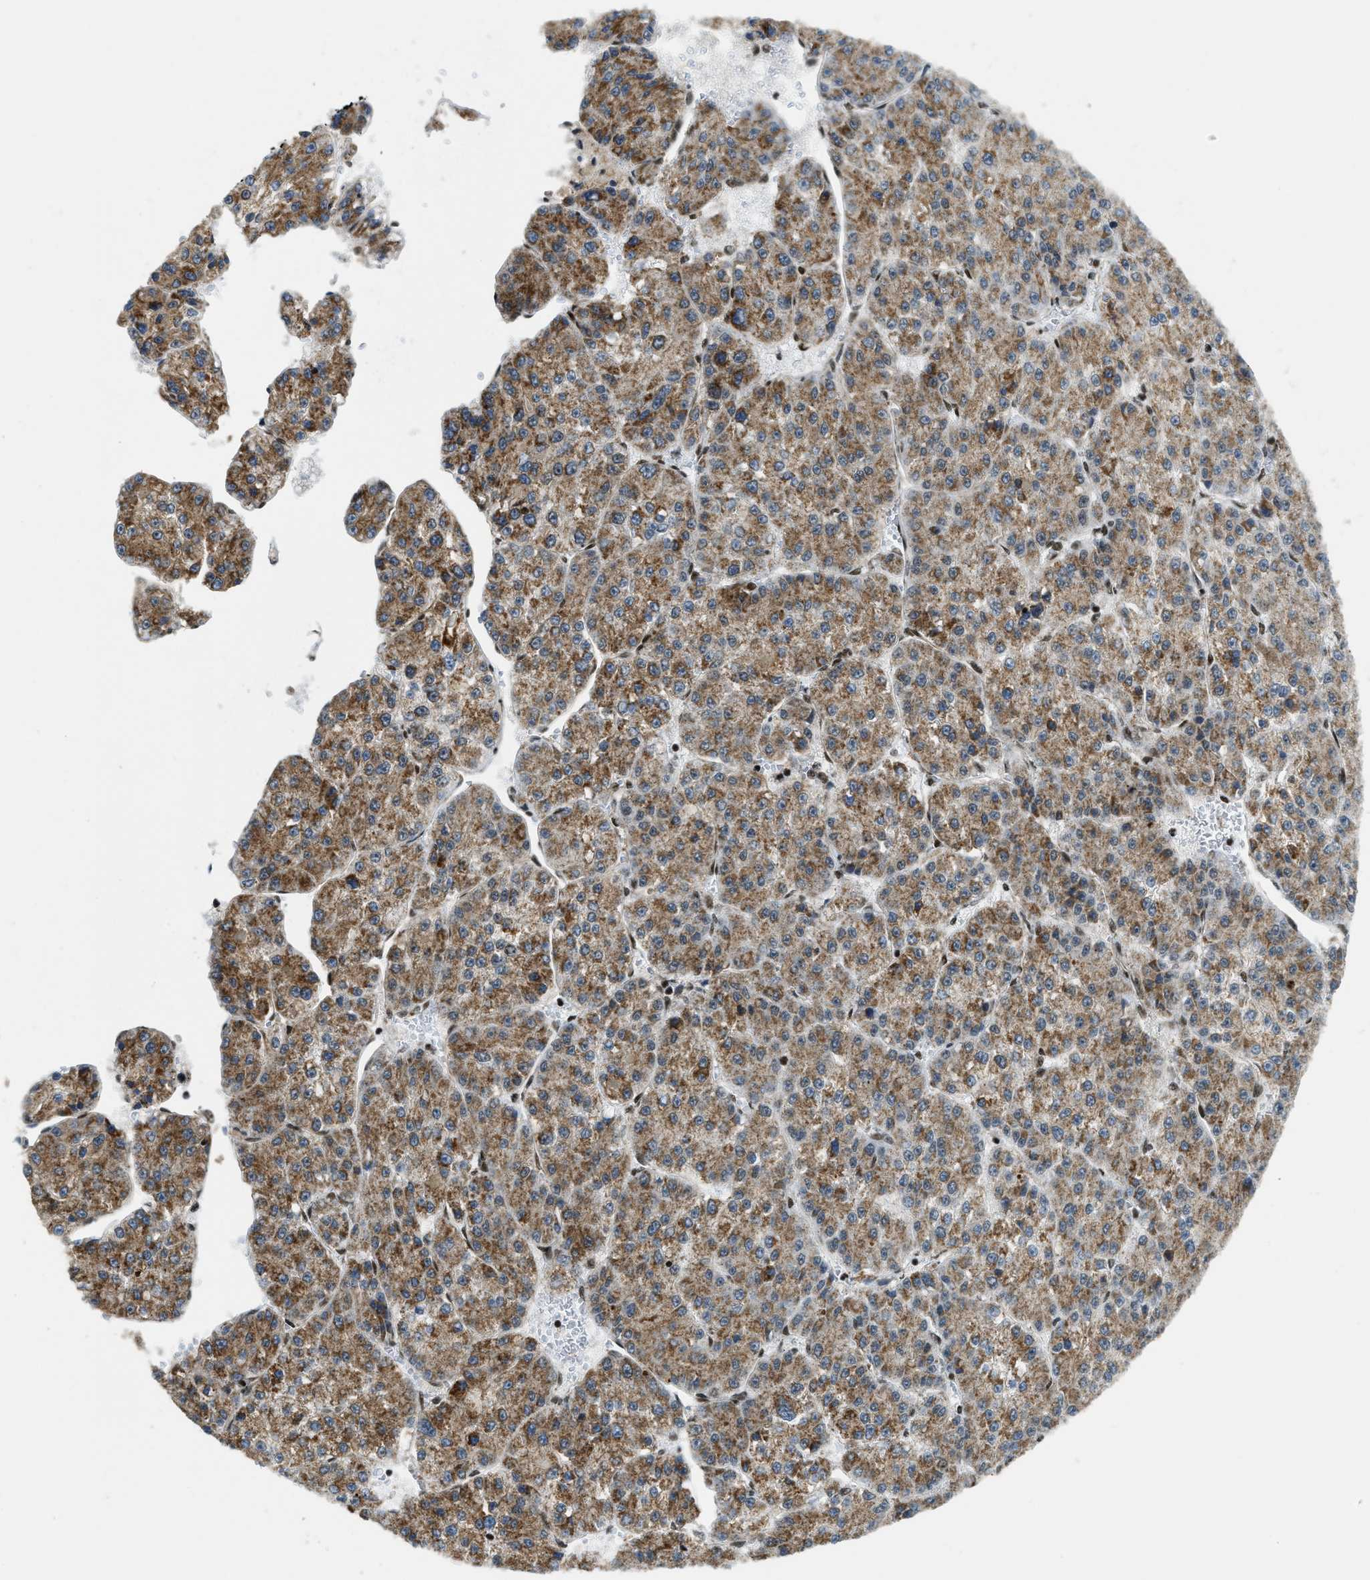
{"staining": {"intensity": "moderate", "quantity": ">75%", "location": "cytoplasmic/membranous"}, "tissue": "liver cancer", "cell_type": "Tumor cells", "image_type": "cancer", "snomed": [{"axis": "morphology", "description": "Carcinoma, Hepatocellular, NOS"}, {"axis": "topography", "description": "Liver"}], "caption": "High-magnification brightfield microscopy of liver hepatocellular carcinoma stained with DAB (brown) and counterstained with hematoxylin (blue). tumor cells exhibit moderate cytoplasmic/membranous expression is appreciated in about>75% of cells.", "gene": "GABPB1", "patient": {"sex": "female", "age": 73}}